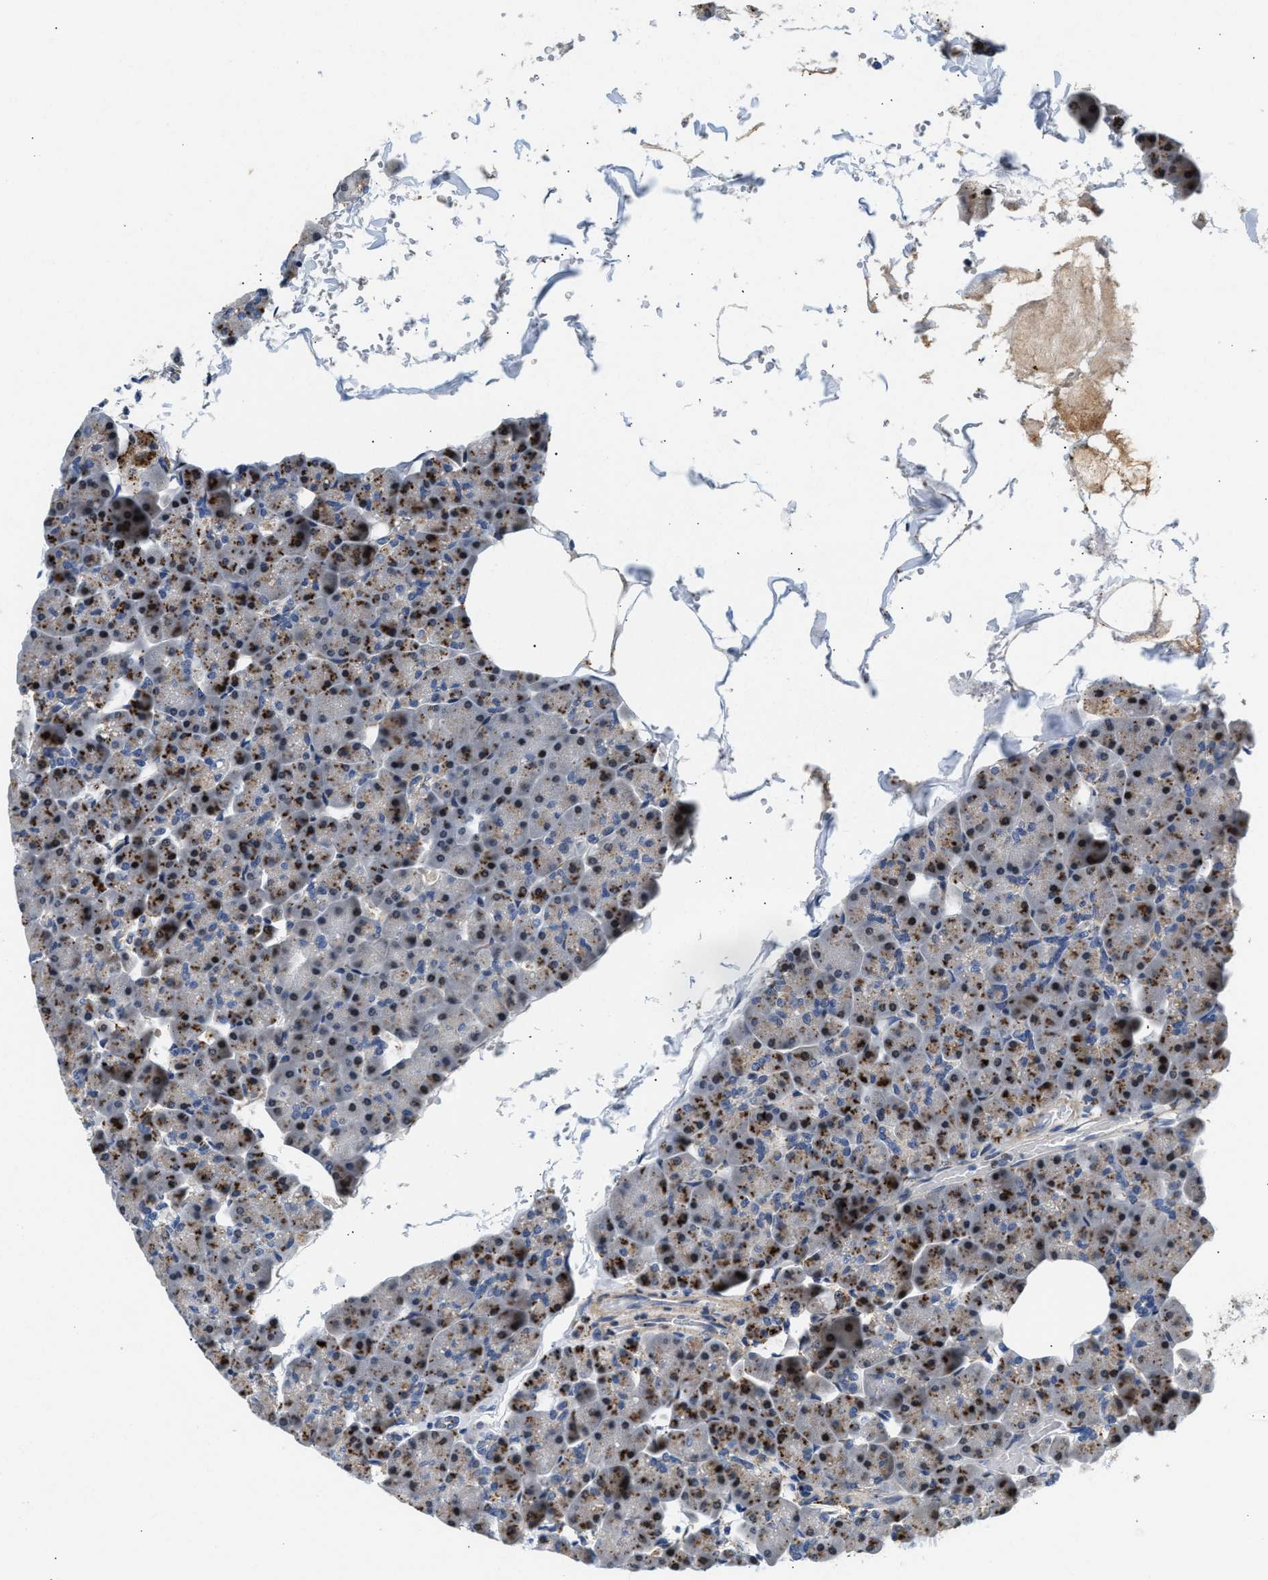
{"staining": {"intensity": "weak", "quantity": "<25%", "location": "cytoplasmic/membranous,nuclear"}, "tissue": "pancreas", "cell_type": "Exocrine glandular cells", "image_type": "normal", "snomed": [{"axis": "morphology", "description": "Normal tissue, NOS"}, {"axis": "topography", "description": "Pancreas"}], "caption": "DAB (3,3'-diaminobenzidine) immunohistochemical staining of normal pancreas exhibits no significant expression in exocrine glandular cells.", "gene": "PPM1L", "patient": {"sex": "male", "age": 35}}